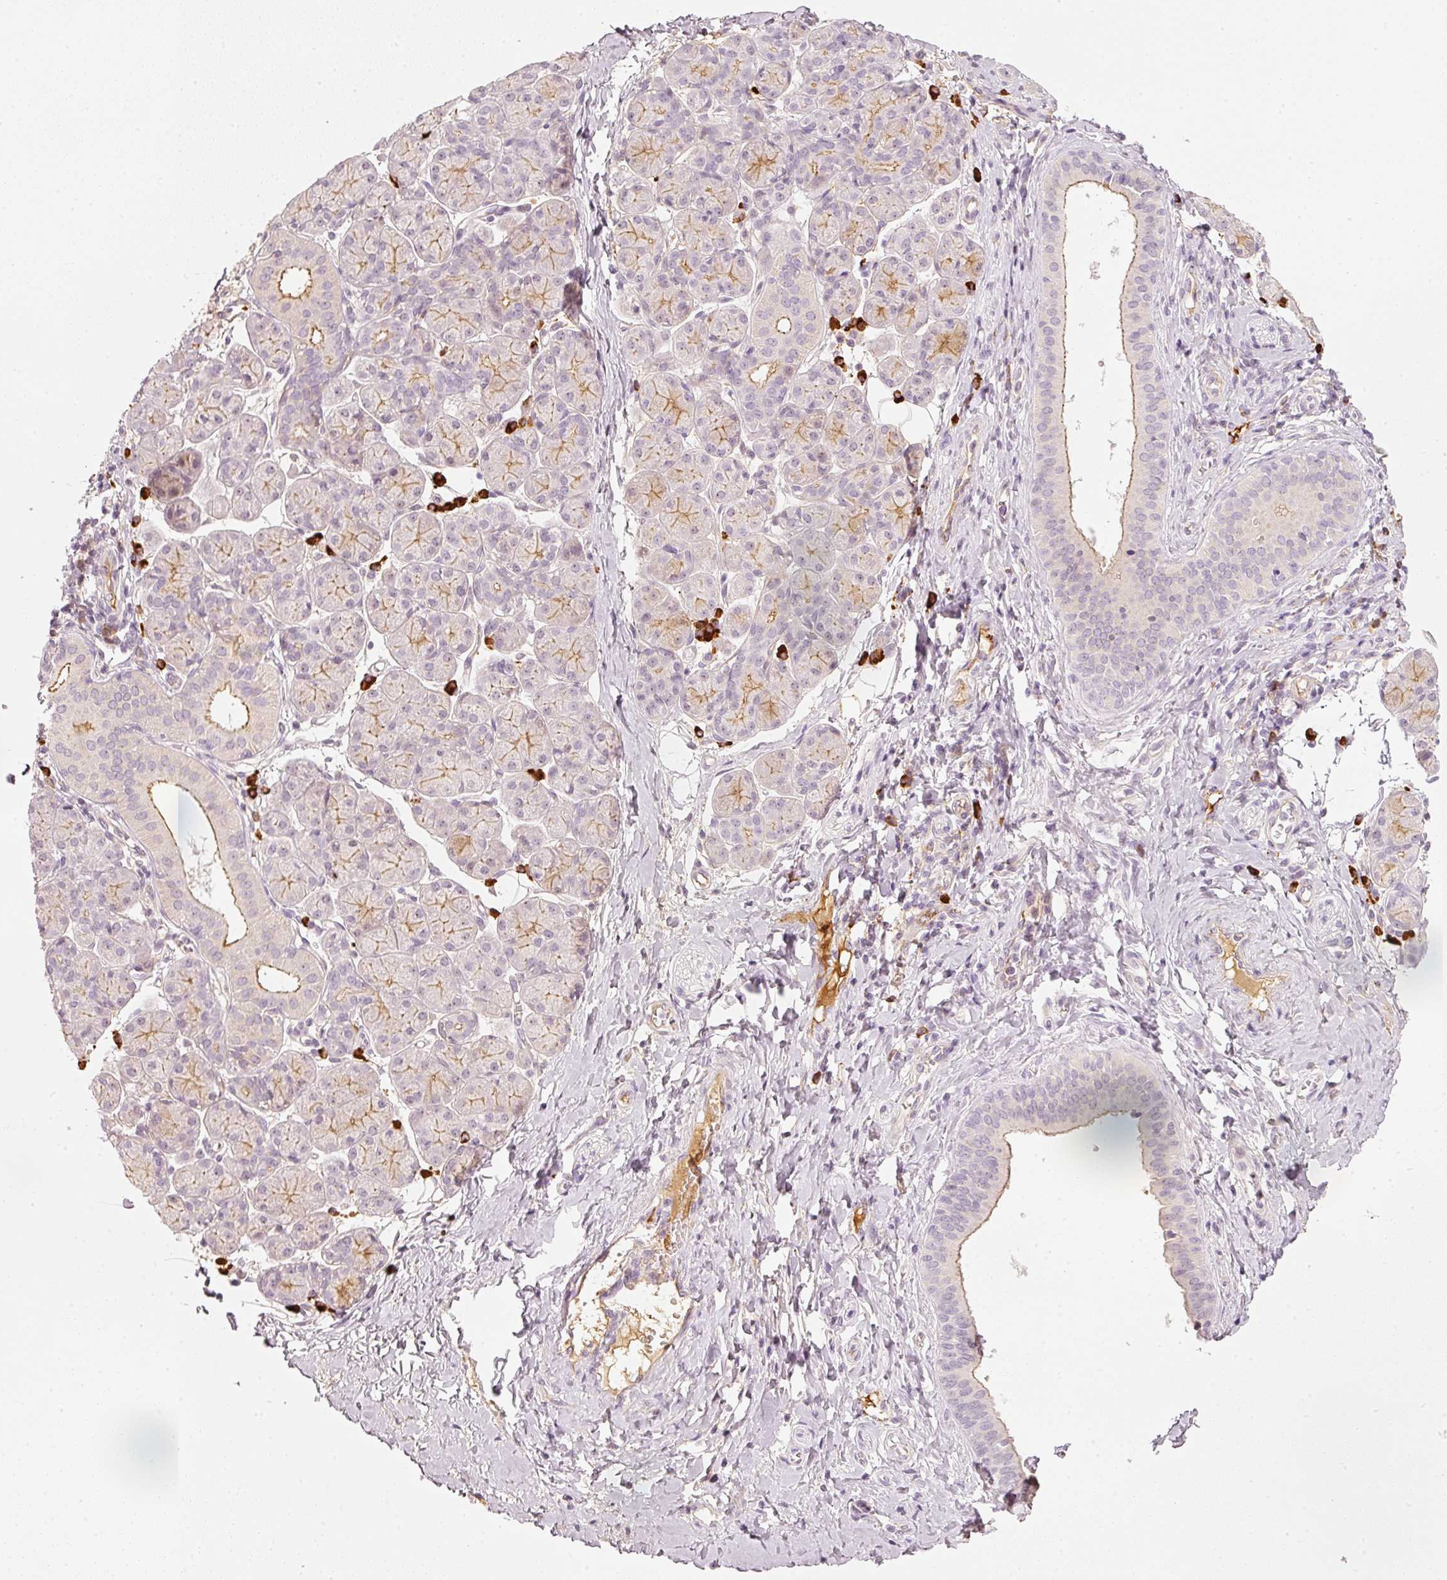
{"staining": {"intensity": "moderate", "quantity": "25%-75%", "location": "cytoplasmic/membranous"}, "tissue": "salivary gland", "cell_type": "Glandular cells", "image_type": "normal", "snomed": [{"axis": "morphology", "description": "Normal tissue, NOS"}, {"axis": "morphology", "description": "Inflammation, NOS"}, {"axis": "topography", "description": "Lymph node"}, {"axis": "topography", "description": "Salivary gland"}], "caption": "This histopathology image shows IHC staining of unremarkable human salivary gland, with medium moderate cytoplasmic/membranous staining in approximately 25%-75% of glandular cells.", "gene": "VCAM1", "patient": {"sex": "male", "age": 3}}